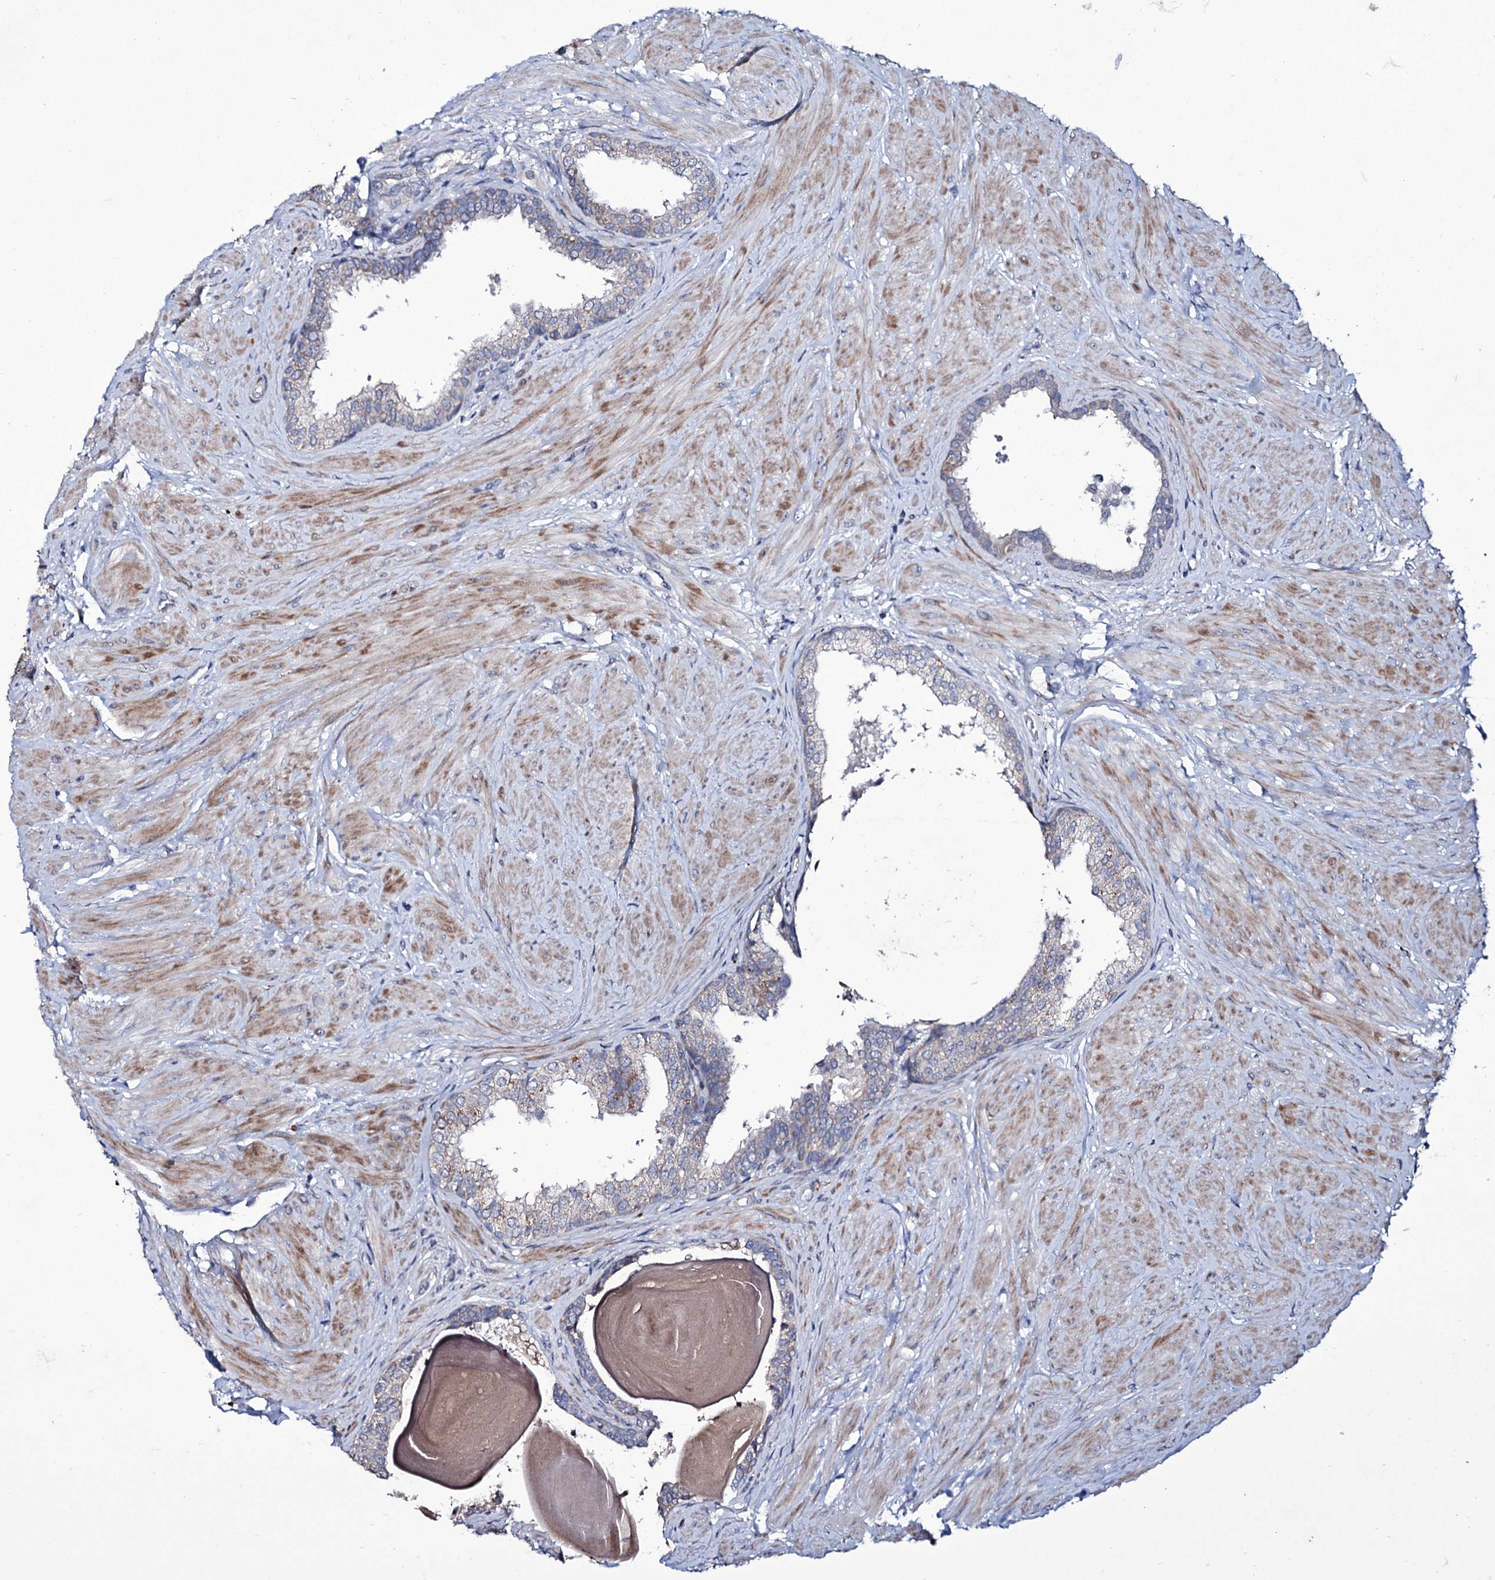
{"staining": {"intensity": "moderate", "quantity": "<25%", "location": "cytoplasmic/membranous"}, "tissue": "prostate", "cell_type": "Glandular cells", "image_type": "normal", "snomed": [{"axis": "morphology", "description": "Normal tissue, NOS"}, {"axis": "topography", "description": "Prostate"}], "caption": "Unremarkable prostate exhibits moderate cytoplasmic/membranous expression in about <25% of glandular cells, visualized by immunohistochemistry.", "gene": "TUBGCP5", "patient": {"sex": "male", "age": 48}}